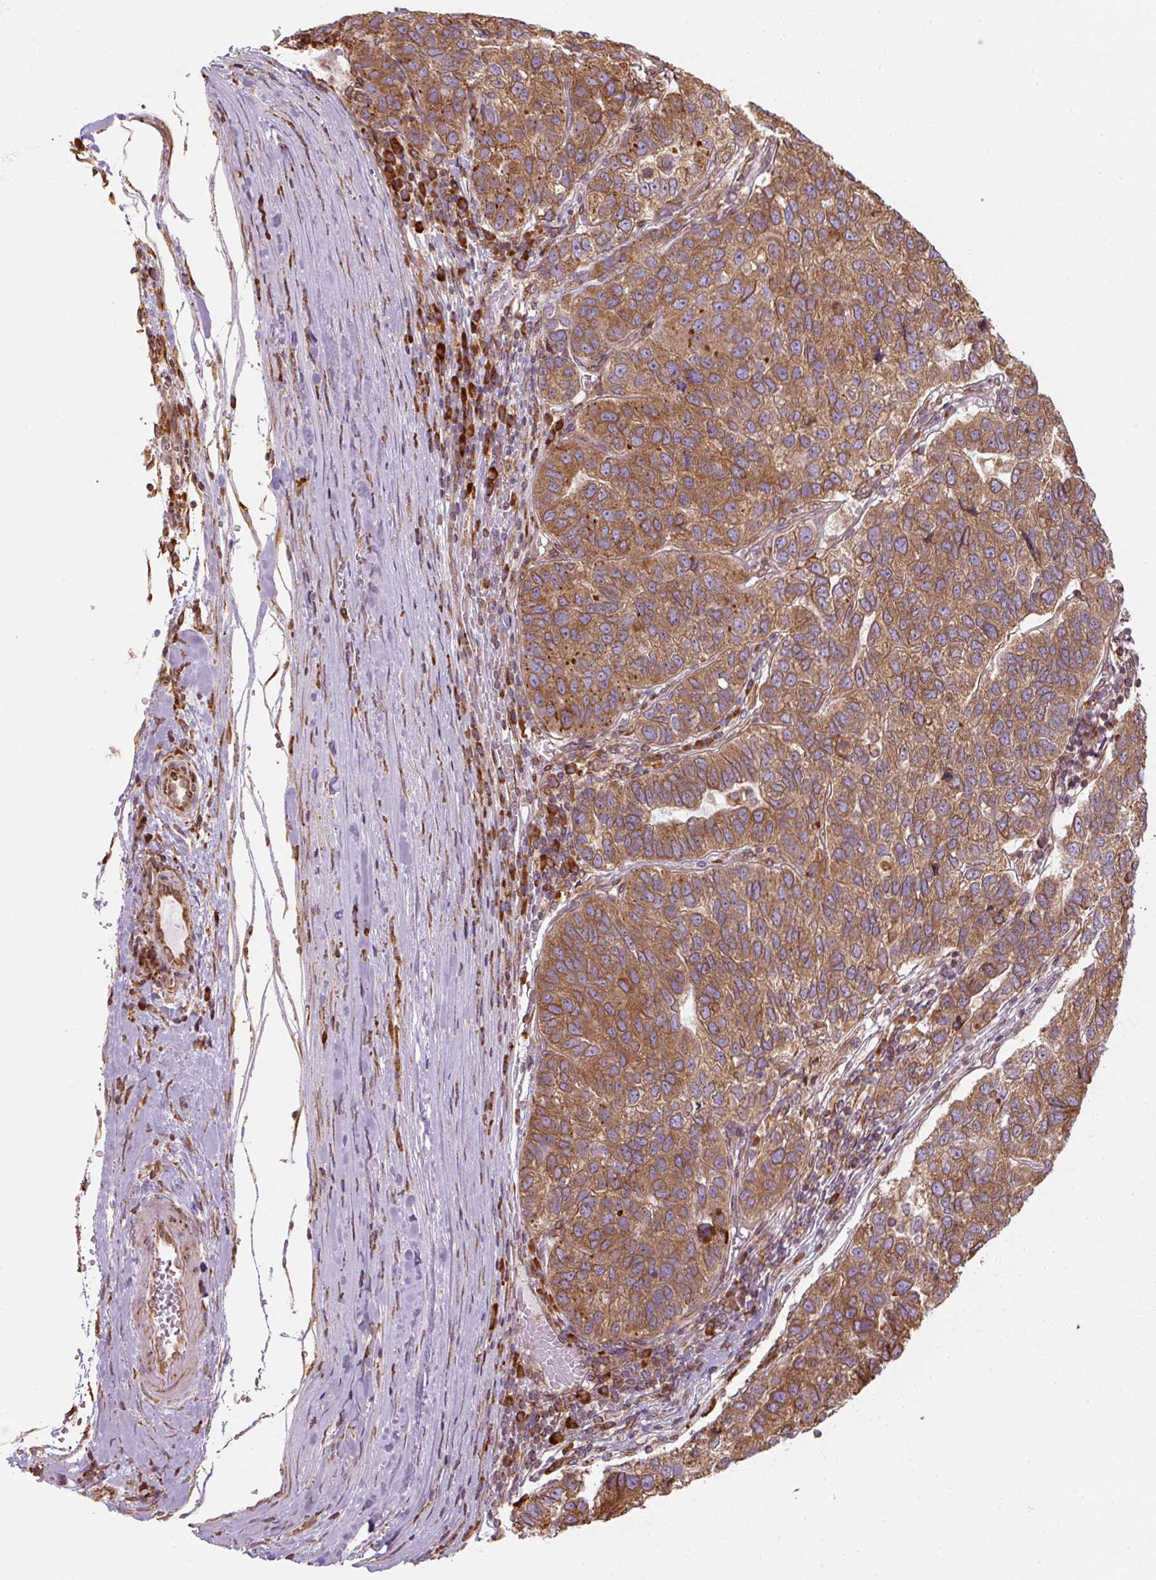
{"staining": {"intensity": "moderate", "quantity": ">75%", "location": "cytoplasmic/membranous"}, "tissue": "pancreatic cancer", "cell_type": "Tumor cells", "image_type": "cancer", "snomed": [{"axis": "morphology", "description": "Adenocarcinoma, NOS"}, {"axis": "topography", "description": "Pancreas"}], "caption": "Protein expression analysis of pancreatic cancer shows moderate cytoplasmic/membranous positivity in about >75% of tumor cells.", "gene": "PRKCSH", "patient": {"sex": "female", "age": 61}}